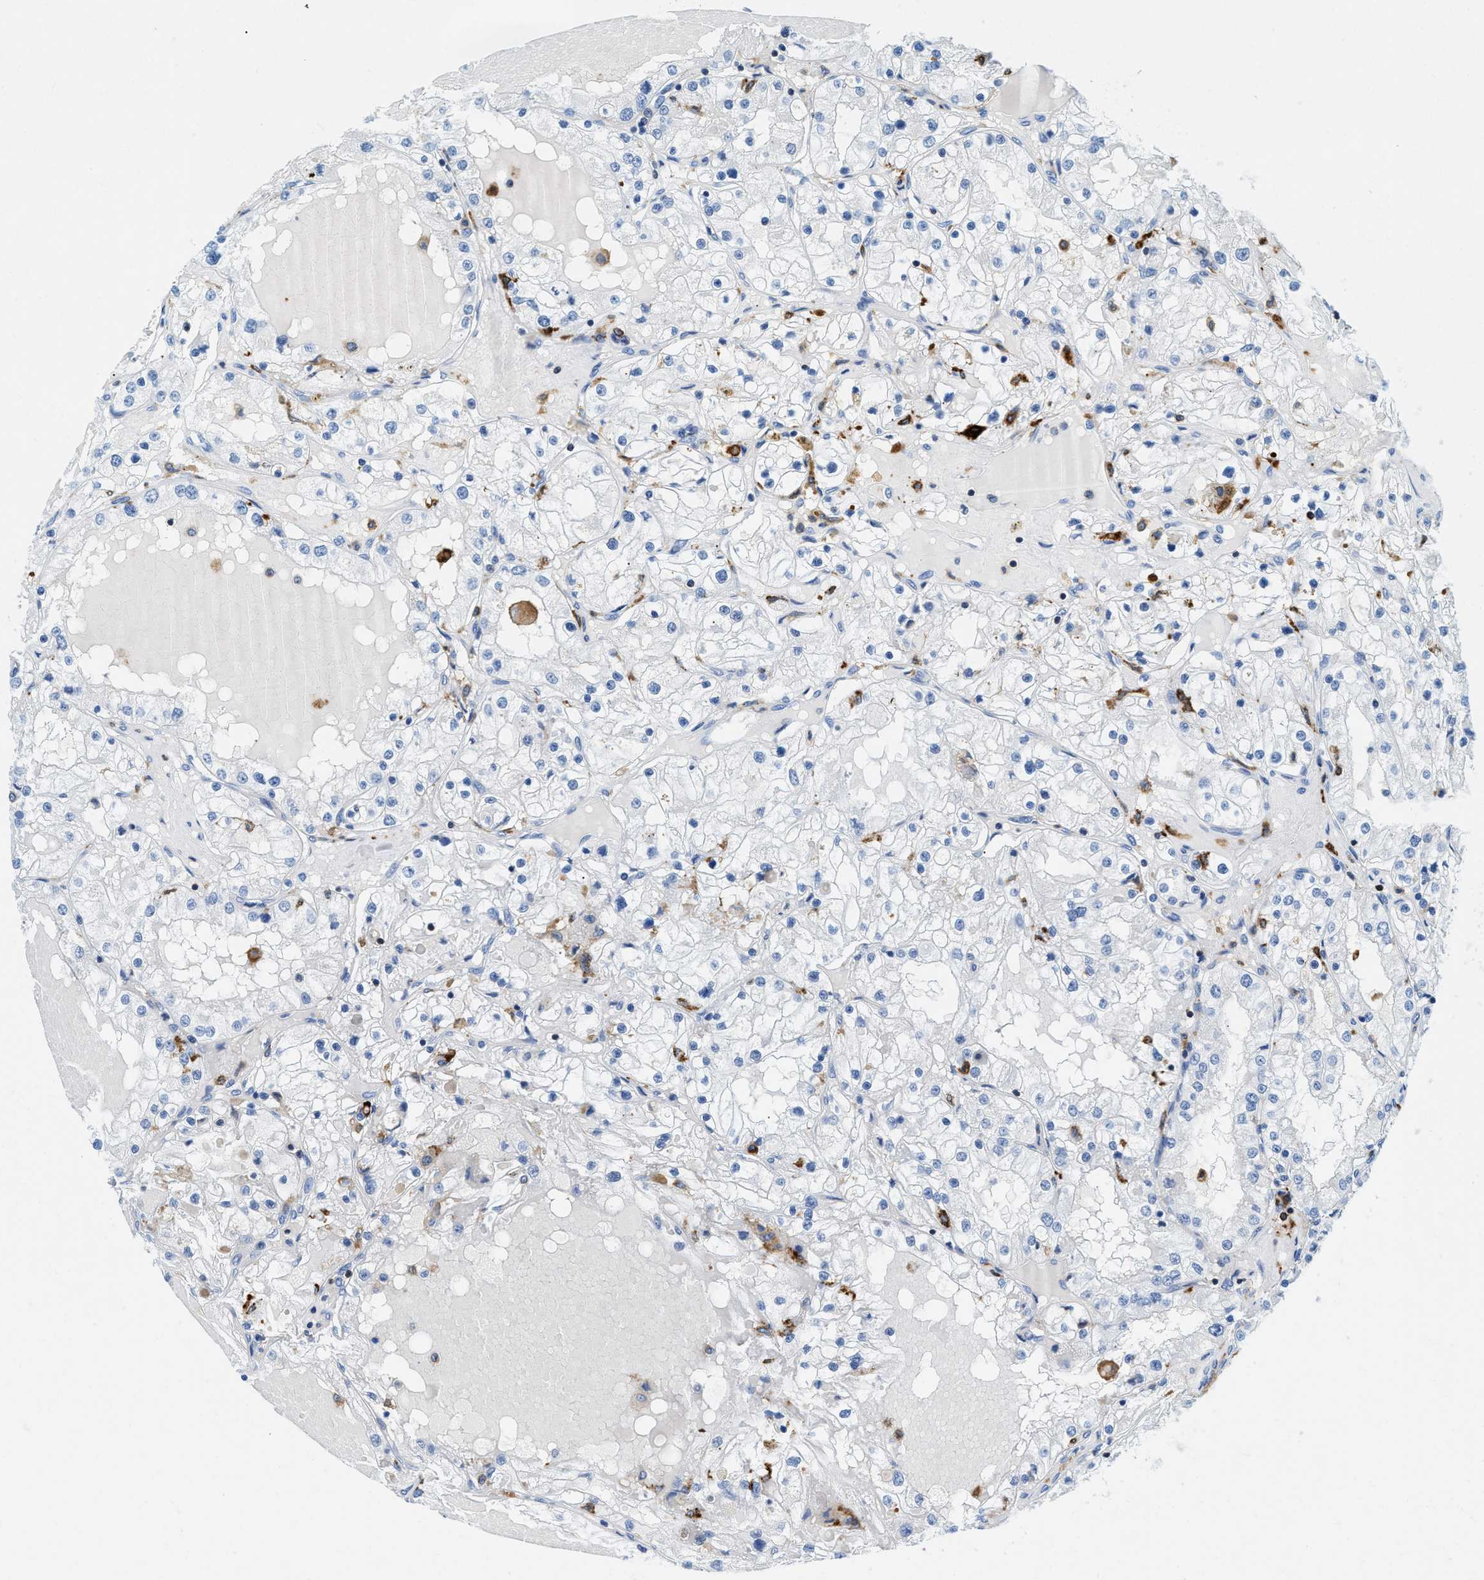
{"staining": {"intensity": "negative", "quantity": "none", "location": "none"}, "tissue": "renal cancer", "cell_type": "Tumor cells", "image_type": "cancer", "snomed": [{"axis": "morphology", "description": "Adenocarcinoma, NOS"}, {"axis": "topography", "description": "Kidney"}], "caption": "This is an immunohistochemistry histopathology image of renal cancer. There is no expression in tumor cells.", "gene": "CD226", "patient": {"sex": "male", "age": 68}}